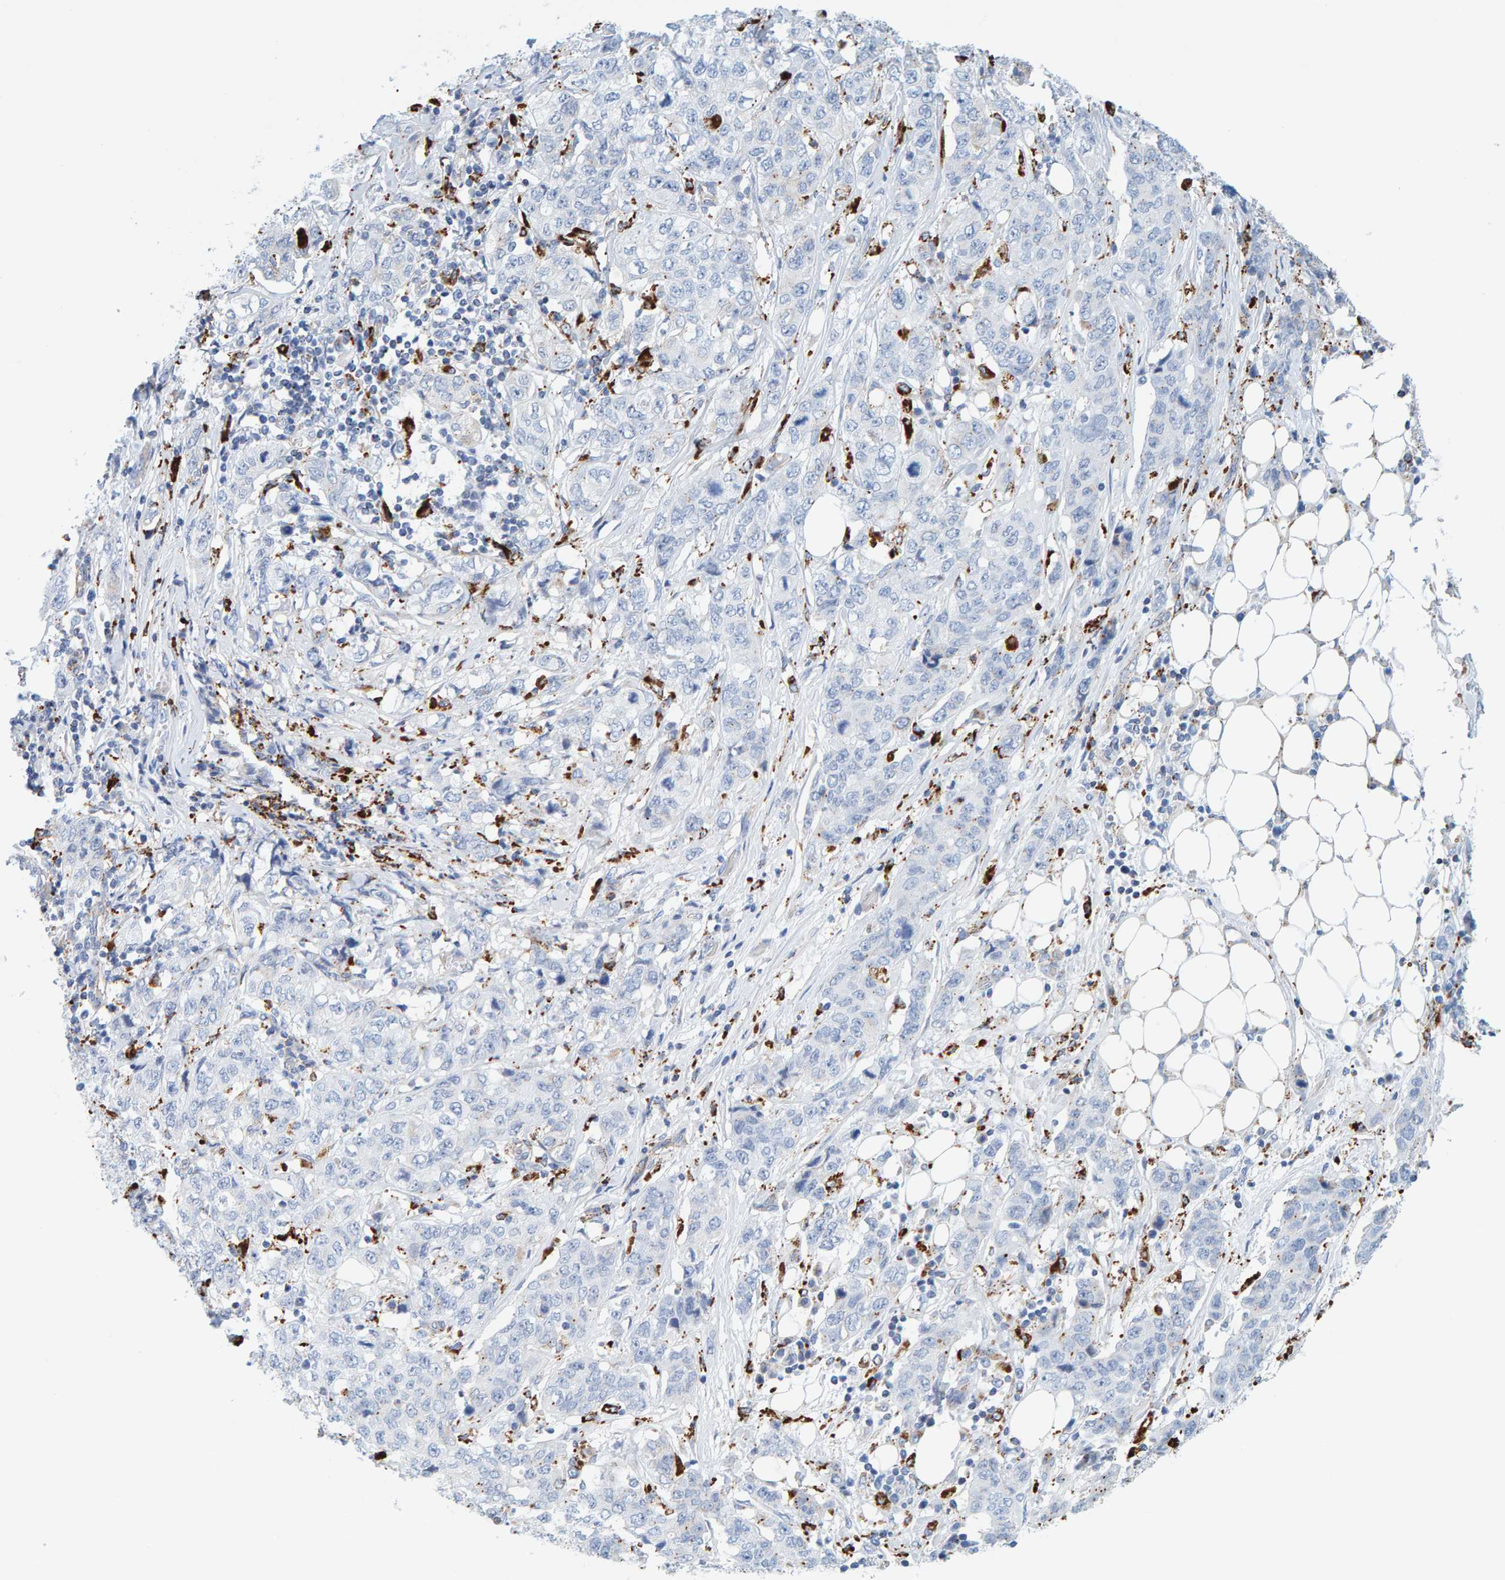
{"staining": {"intensity": "negative", "quantity": "none", "location": "none"}, "tissue": "stomach cancer", "cell_type": "Tumor cells", "image_type": "cancer", "snomed": [{"axis": "morphology", "description": "Adenocarcinoma, NOS"}, {"axis": "topography", "description": "Stomach"}], "caption": "DAB (3,3'-diaminobenzidine) immunohistochemical staining of human stomach cancer (adenocarcinoma) reveals no significant positivity in tumor cells. (DAB IHC, high magnification).", "gene": "BIN3", "patient": {"sex": "male", "age": 48}}